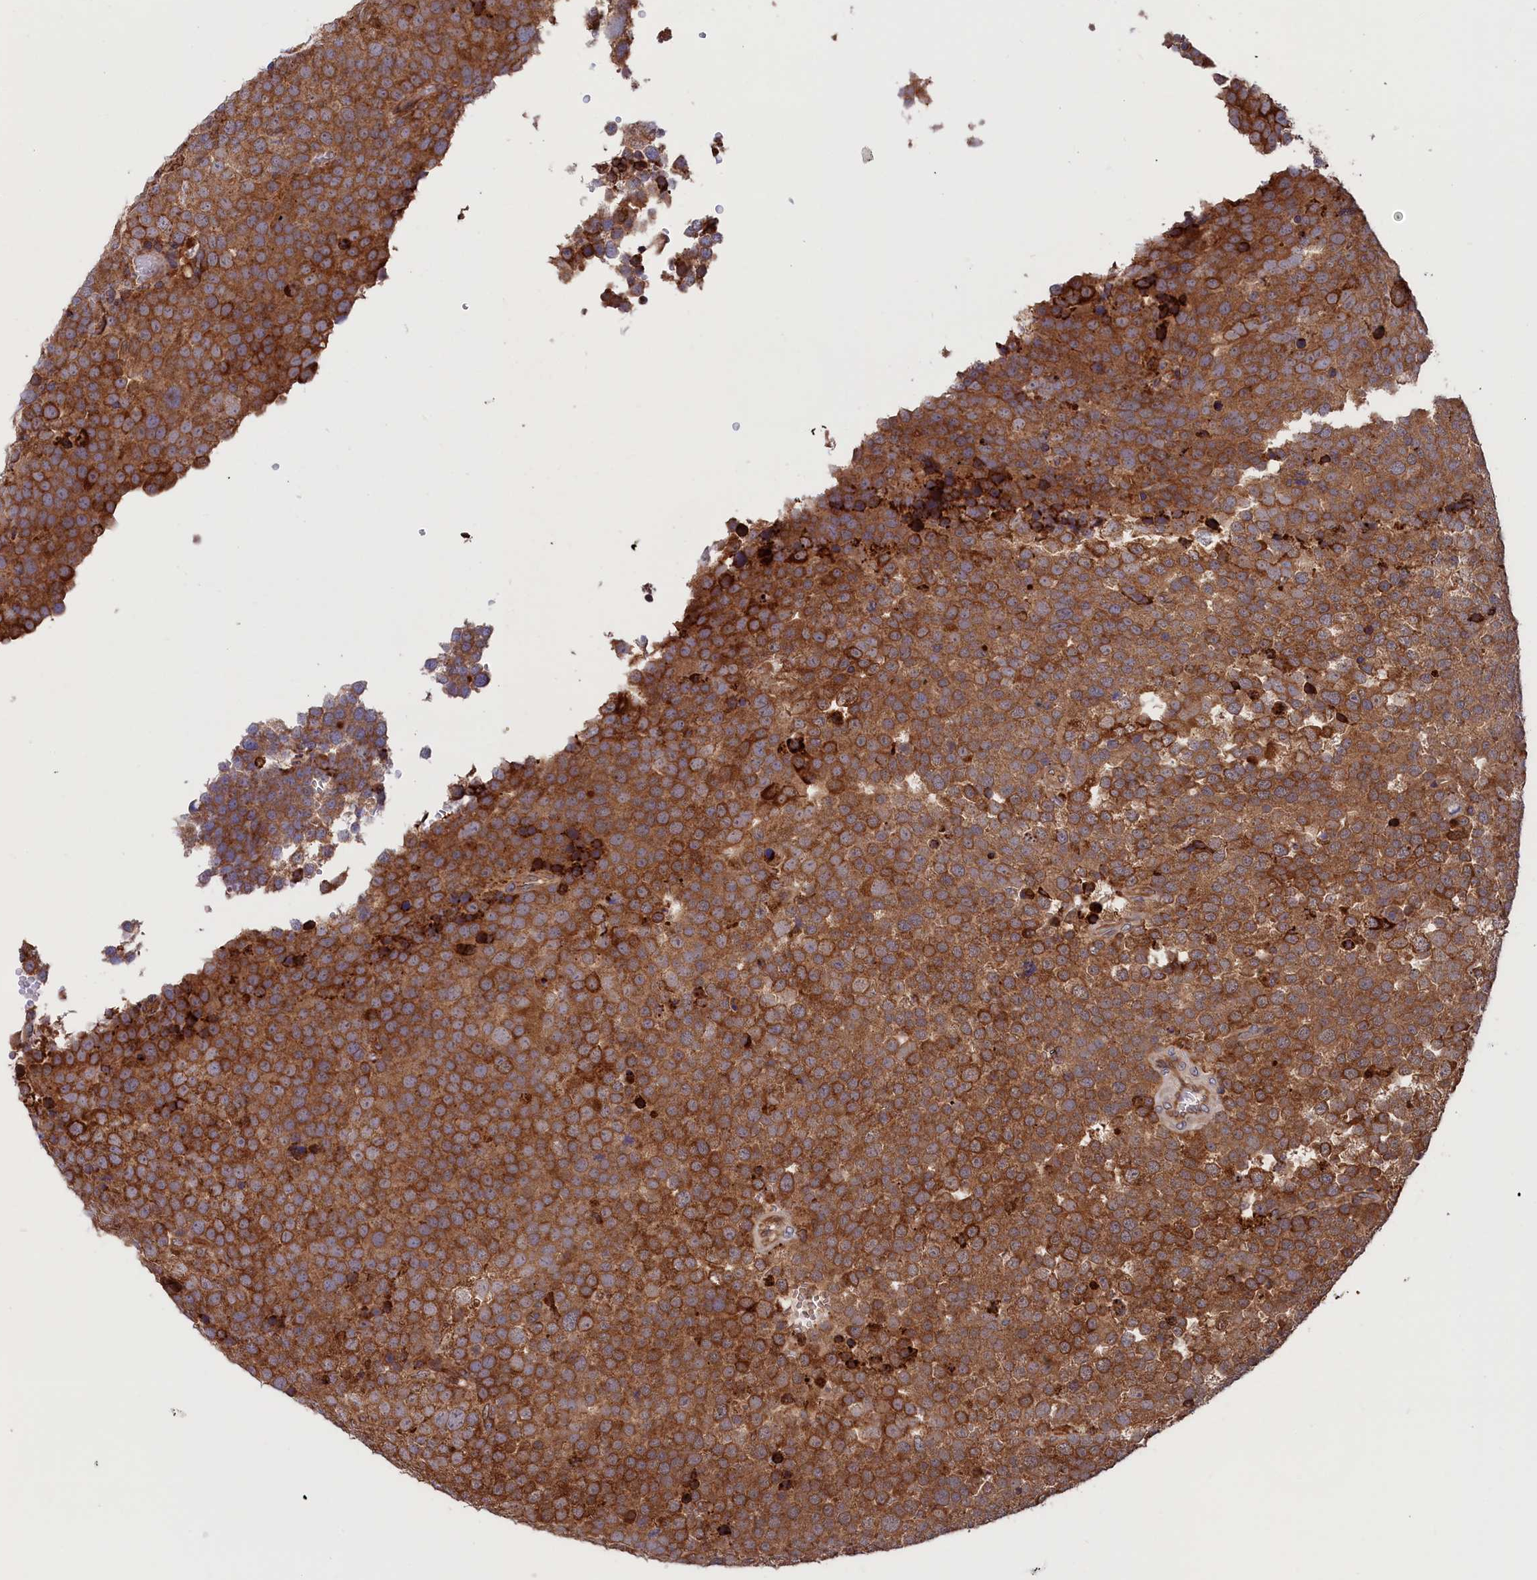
{"staining": {"intensity": "moderate", "quantity": ">75%", "location": "cytoplasmic/membranous"}, "tissue": "testis cancer", "cell_type": "Tumor cells", "image_type": "cancer", "snomed": [{"axis": "morphology", "description": "Seminoma, NOS"}, {"axis": "topography", "description": "Testis"}], "caption": "This histopathology image displays IHC staining of human seminoma (testis), with medium moderate cytoplasmic/membranous expression in approximately >75% of tumor cells.", "gene": "PLA2G4C", "patient": {"sex": "male", "age": 71}}